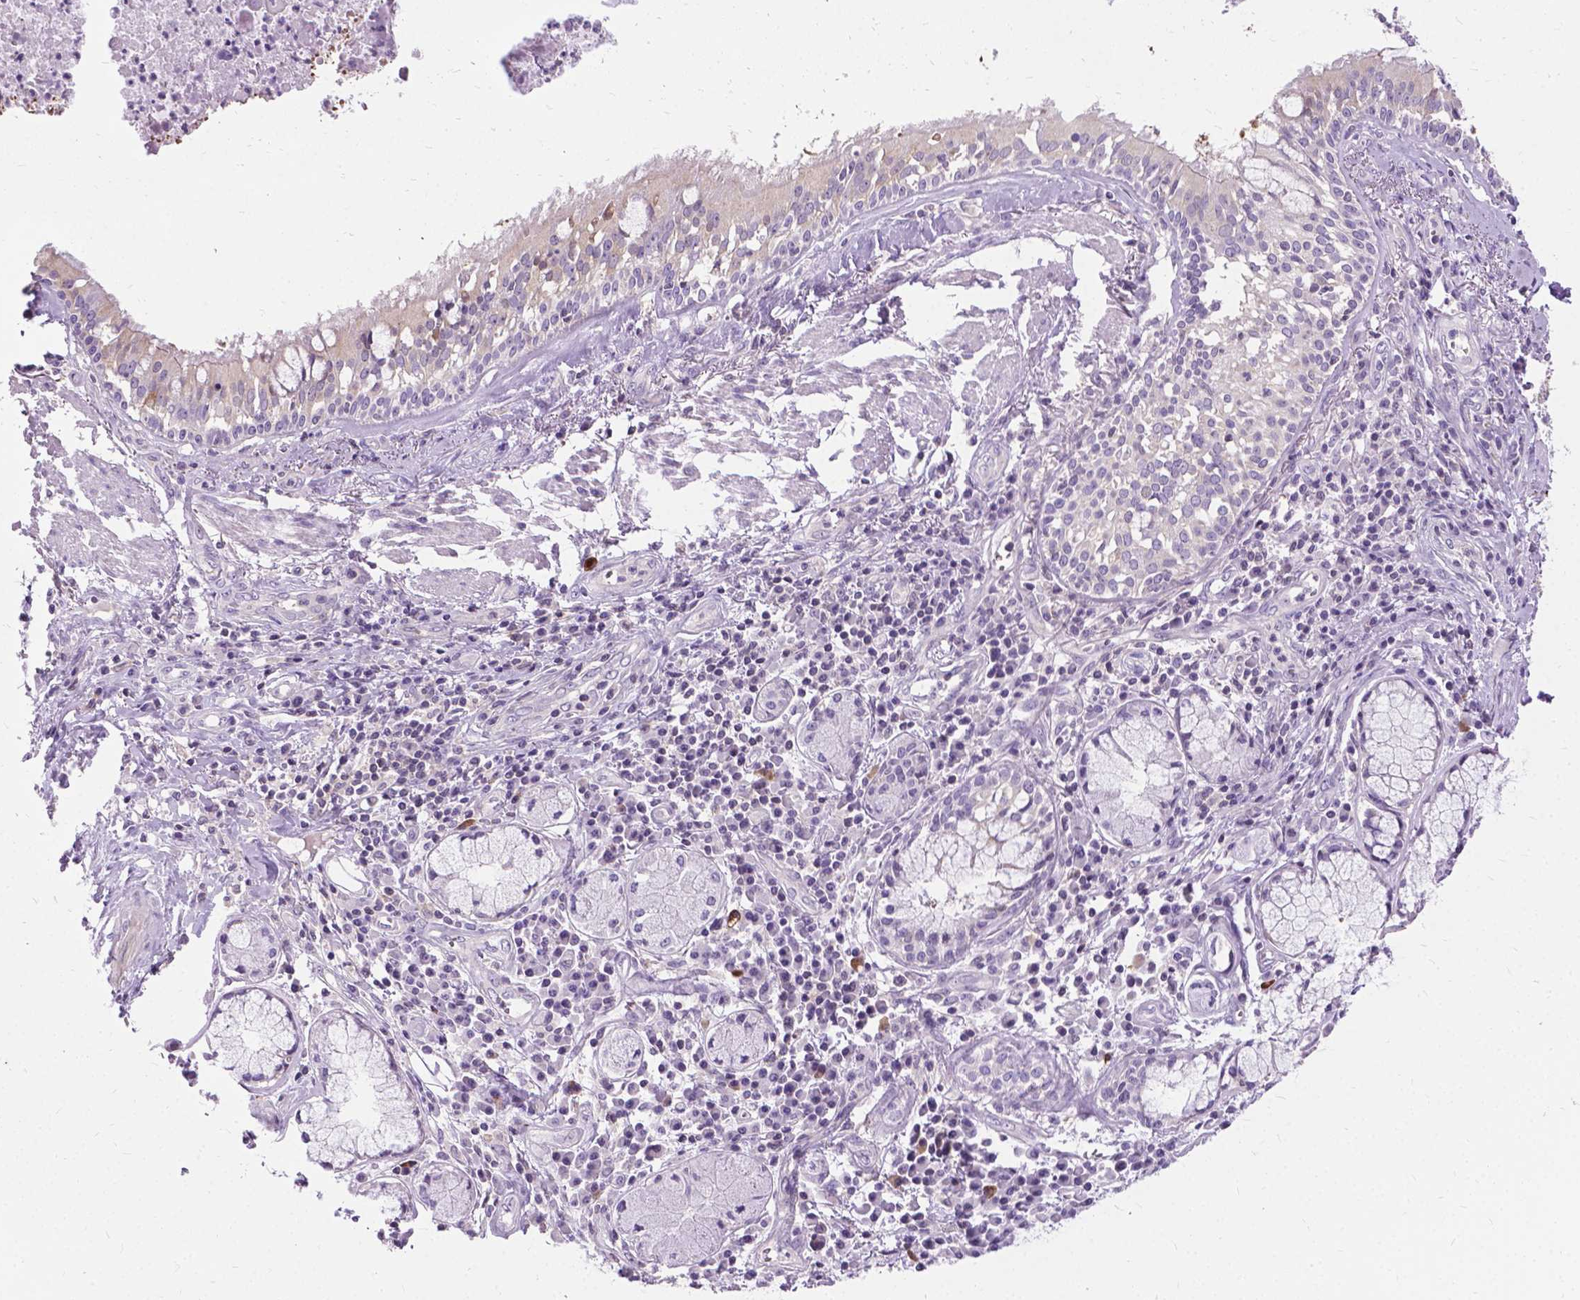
{"staining": {"intensity": "negative", "quantity": "none", "location": "none"}, "tissue": "lung cancer", "cell_type": "Tumor cells", "image_type": "cancer", "snomed": [{"axis": "morphology", "description": "Squamous cell carcinoma, NOS"}, {"axis": "morphology", "description": "Squamous cell carcinoma, metastatic, NOS"}, {"axis": "topography", "description": "Lung"}, {"axis": "topography", "description": "Pleura, NOS"}], "caption": "A high-resolution image shows IHC staining of lung metastatic squamous cell carcinoma, which demonstrates no significant positivity in tumor cells.", "gene": "JAK3", "patient": {"sex": "male", "age": 72}}